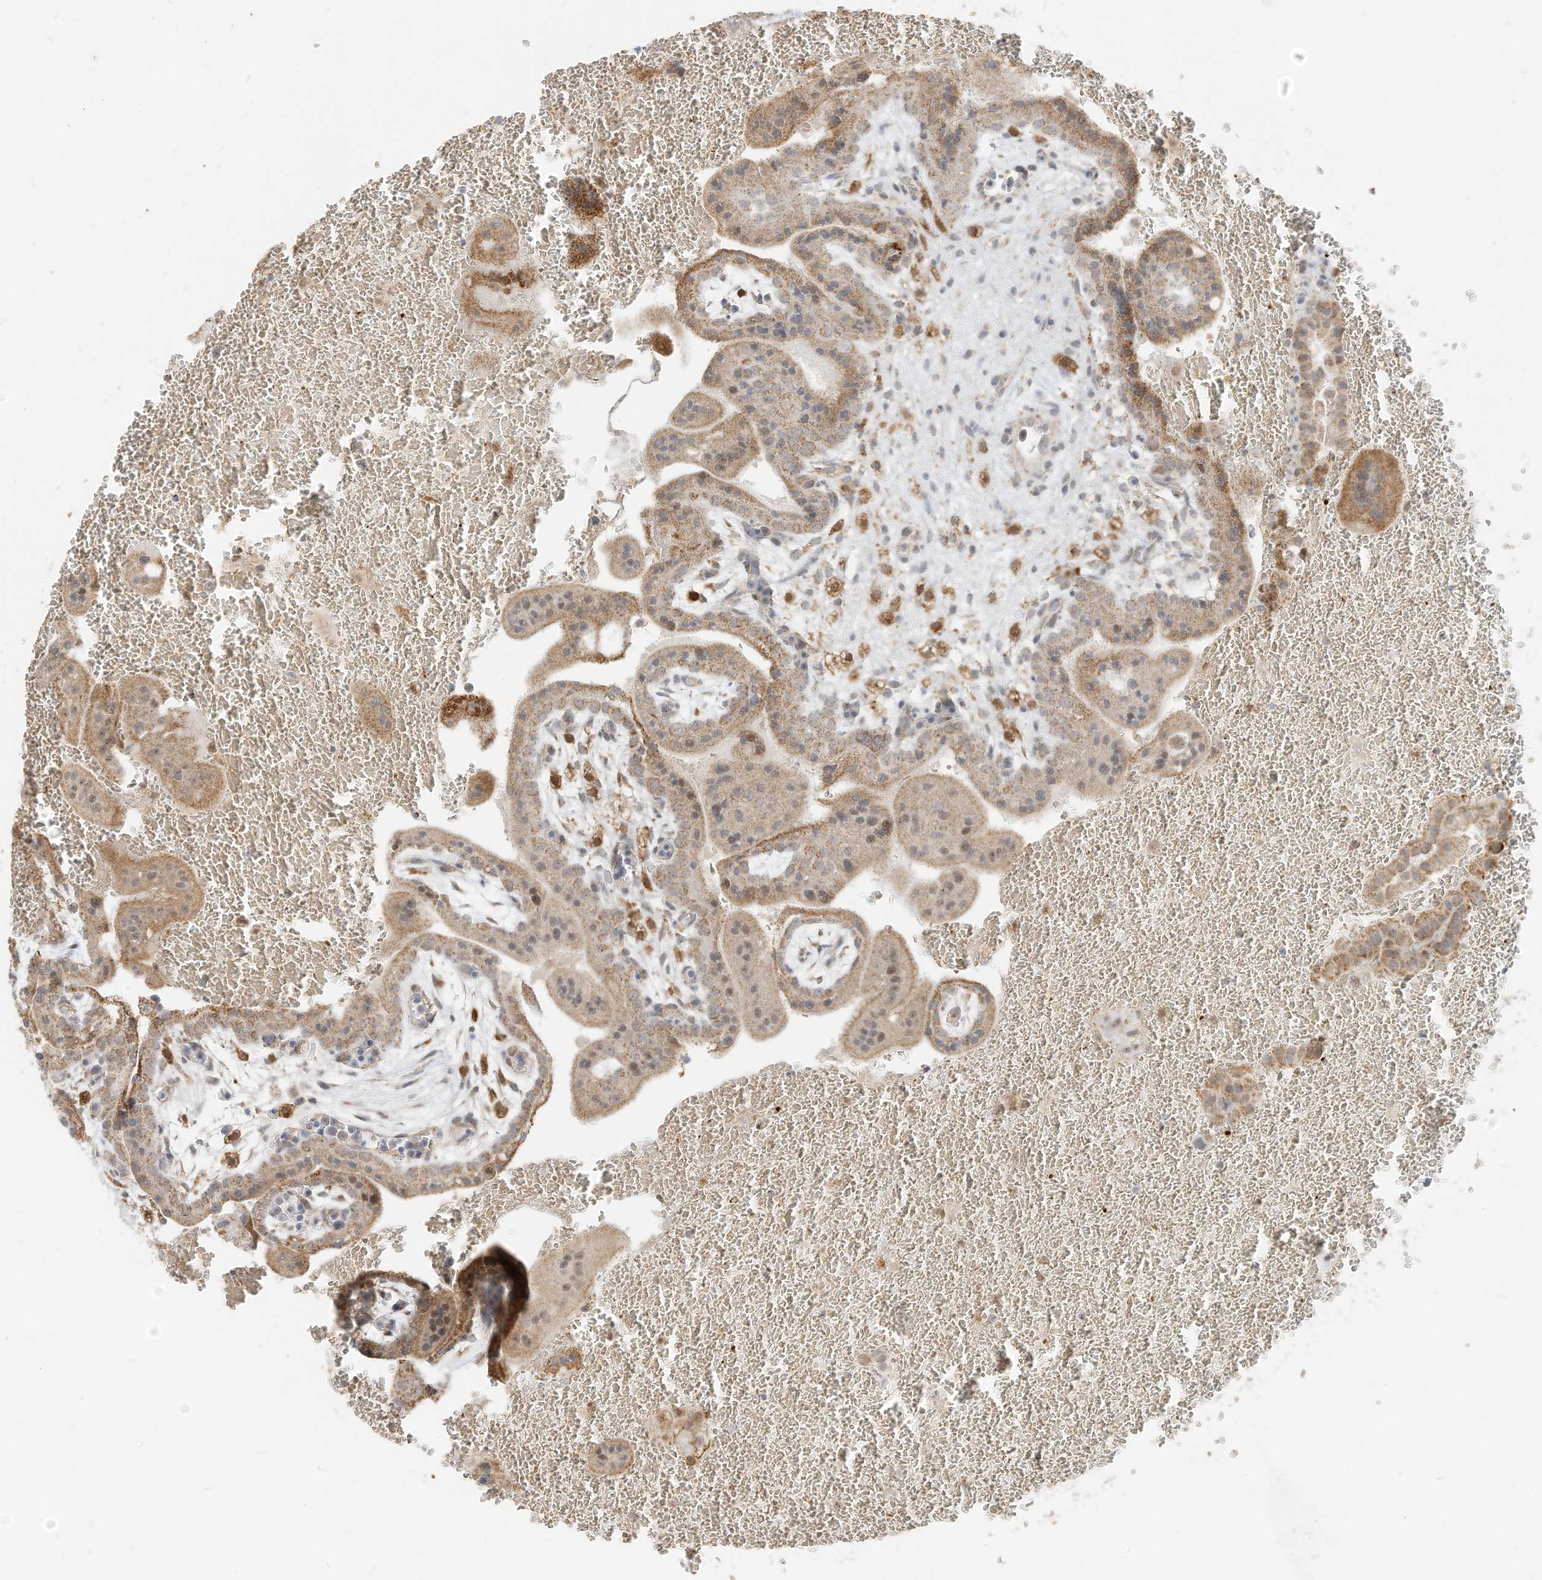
{"staining": {"intensity": "moderate", "quantity": ">75%", "location": "cytoplasmic/membranous"}, "tissue": "placenta", "cell_type": "Trophoblastic cells", "image_type": "normal", "snomed": [{"axis": "morphology", "description": "Normal tissue, NOS"}, {"axis": "topography", "description": "Placenta"}], "caption": "Immunohistochemical staining of benign placenta reveals moderate cytoplasmic/membranous protein expression in about >75% of trophoblastic cells.", "gene": "MTUS2", "patient": {"sex": "female", "age": 35}}